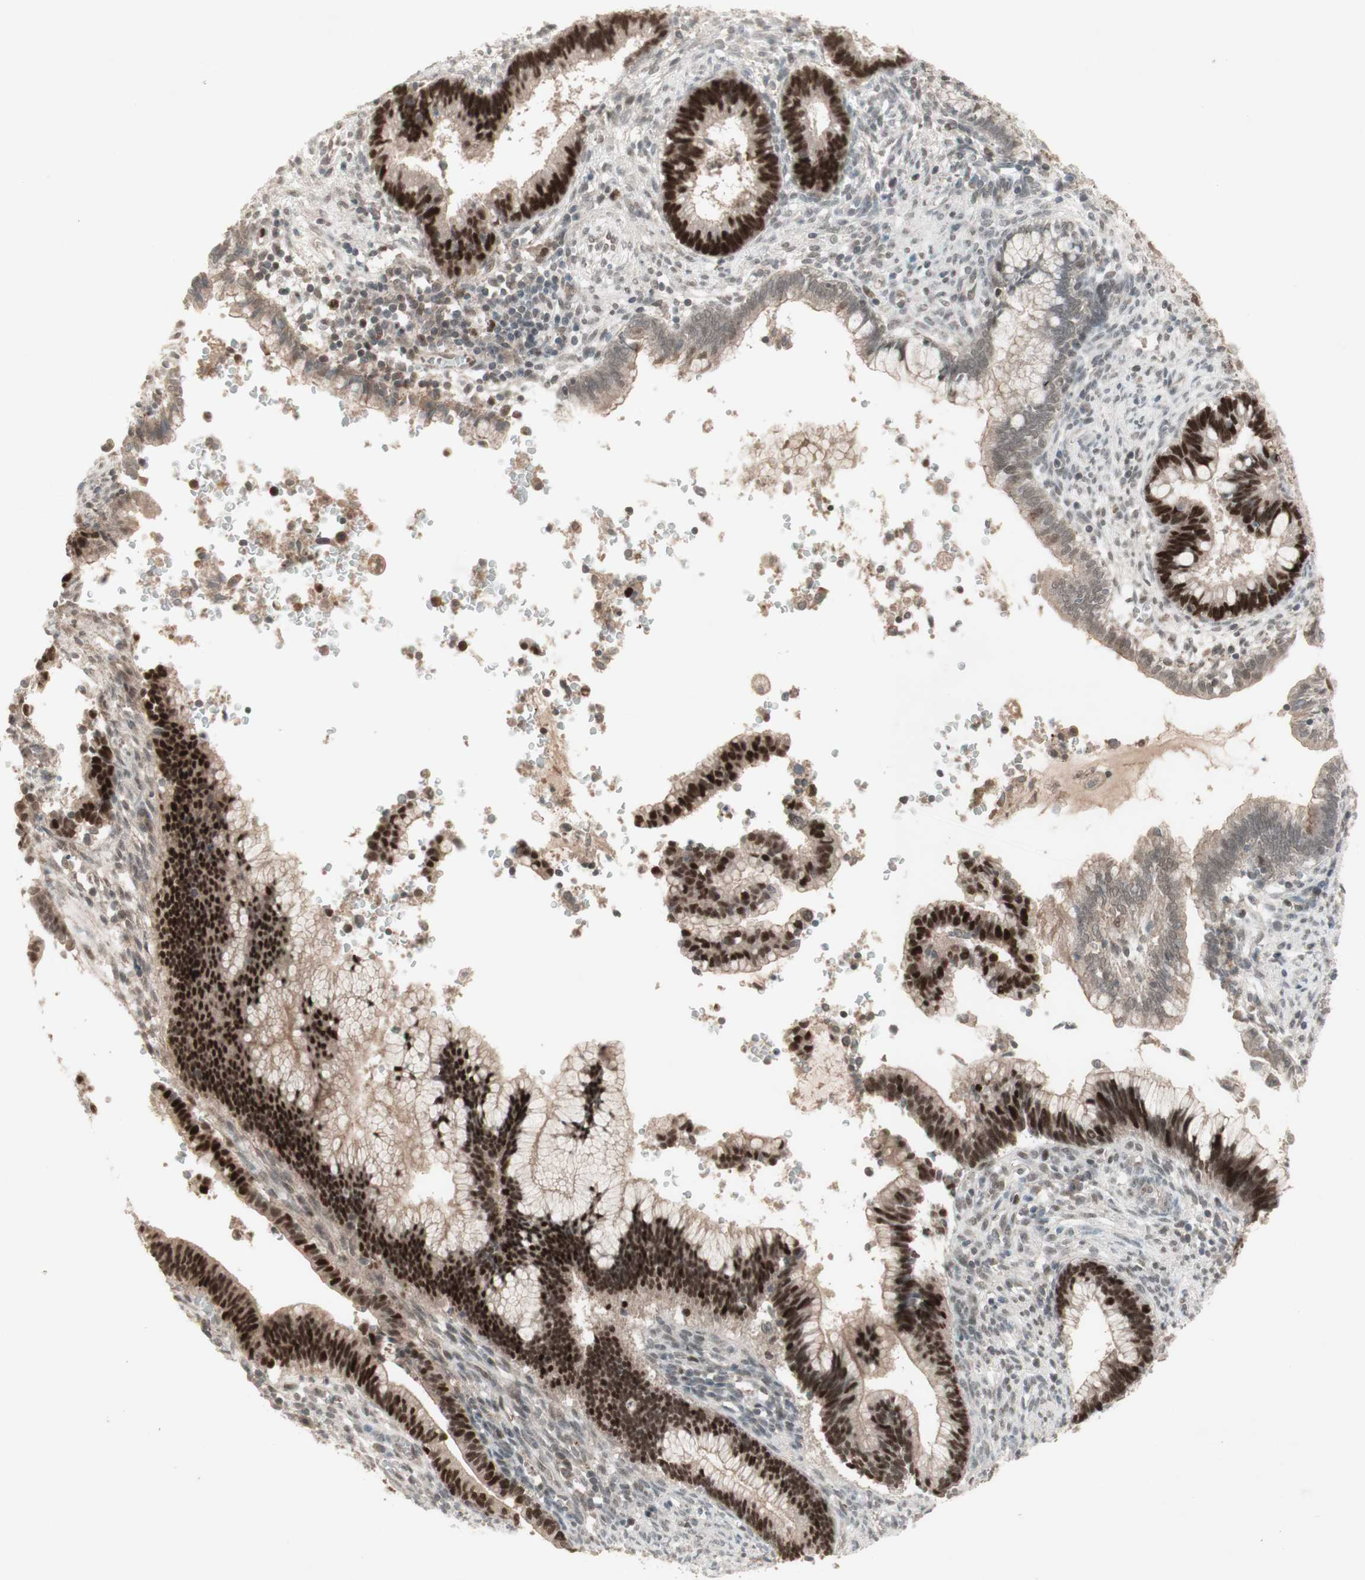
{"staining": {"intensity": "strong", "quantity": ">75%", "location": "nuclear"}, "tissue": "cervical cancer", "cell_type": "Tumor cells", "image_type": "cancer", "snomed": [{"axis": "morphology", "description": "Adenocarcinoma, NOS"}, {"axis": "topography", "description": "Cervix"}], "caption": "Cervical cancer (adenocarcinoma) stained with DAB IHC reveals high levels of strong nuclear expression in about >75% of tumor cells. (IHC, brightfield microscopy, high magnification).", "gene": "MSH6", "patient": {"sex": "female", "age": 44}}